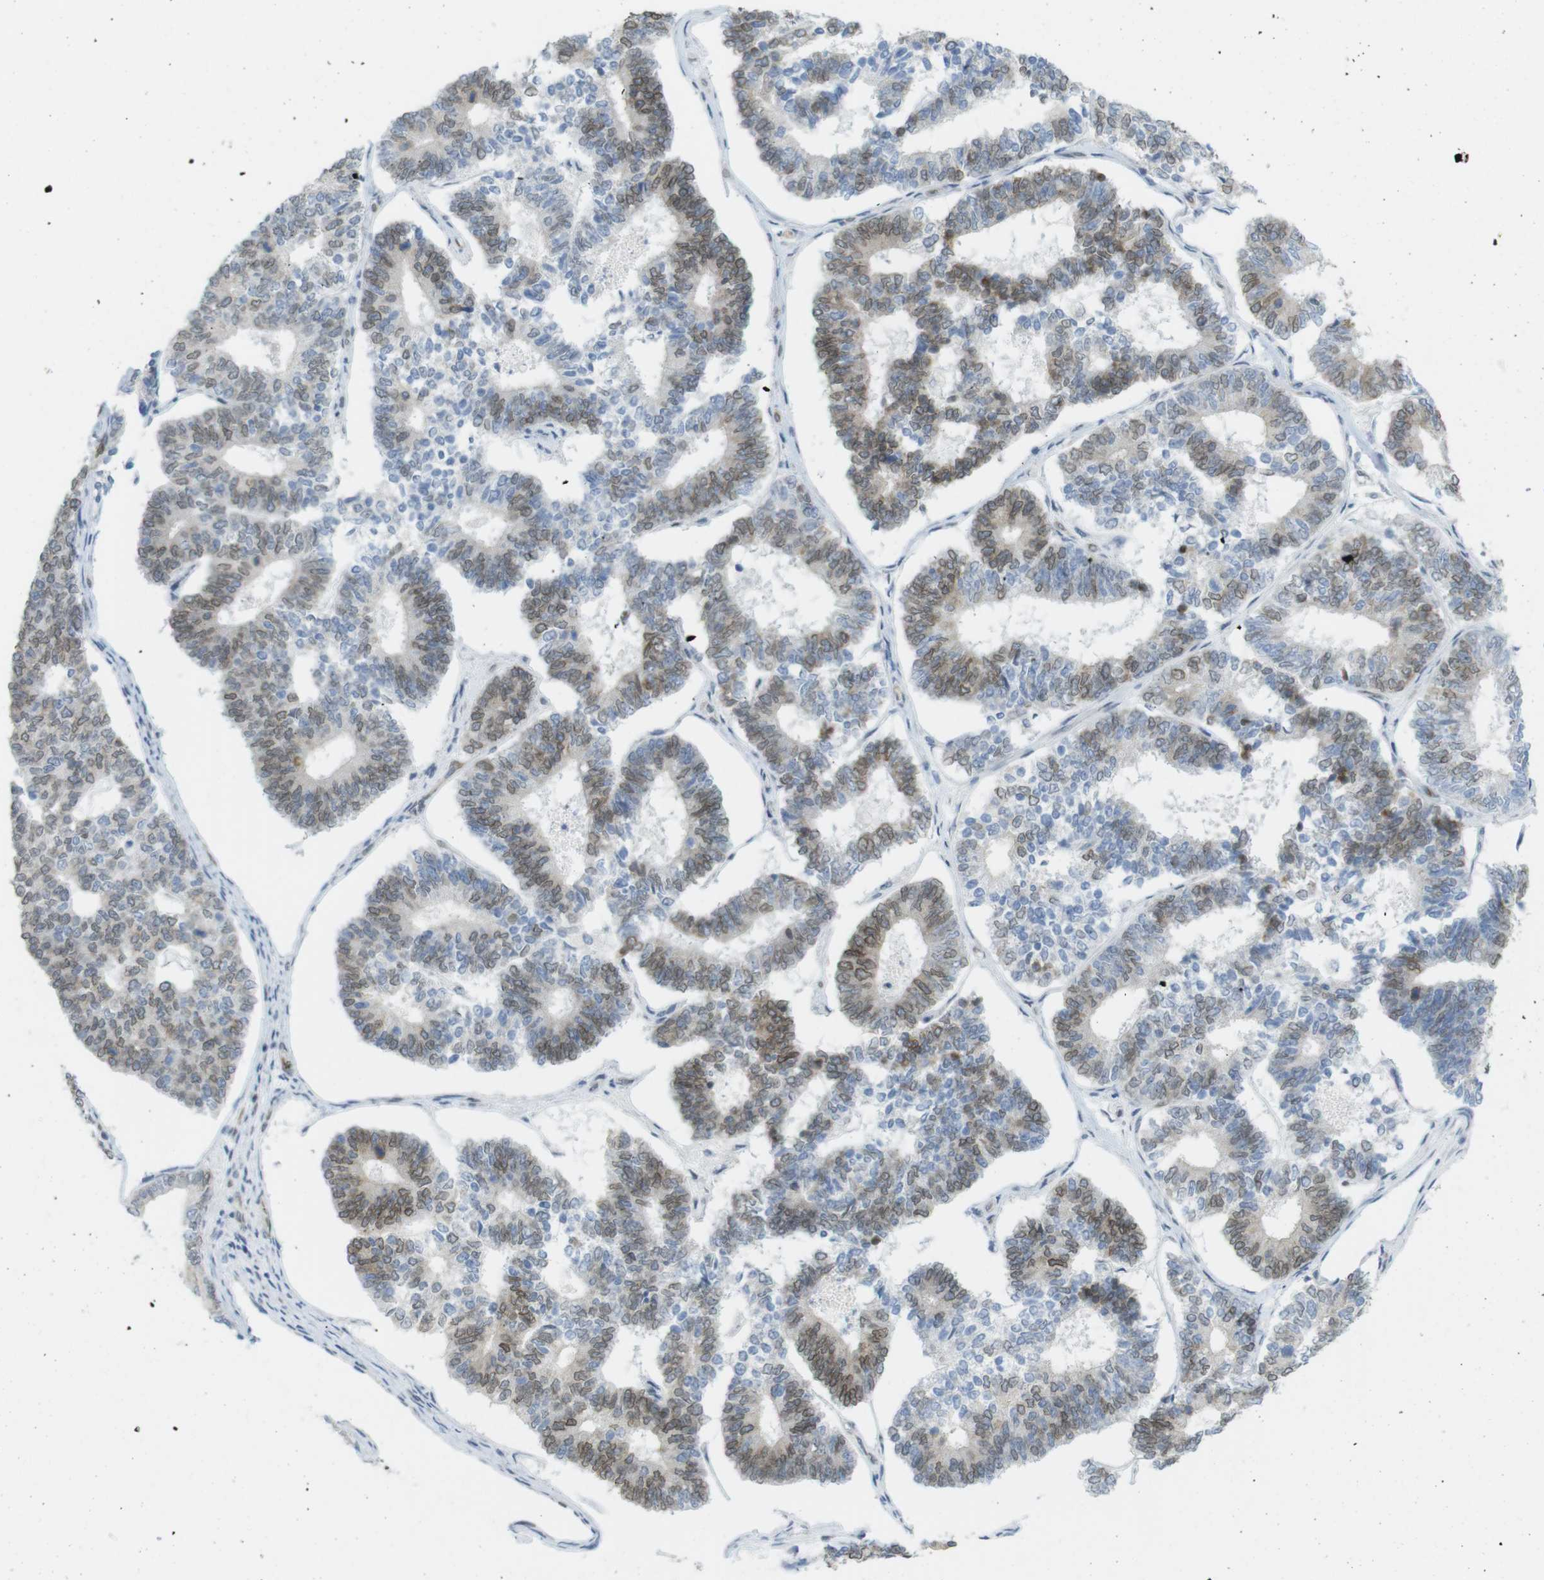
{"staining": {"intensity": "moderate", "quantity": "25%-75%", "location": "cytoplasmic/membranous,nuclear"}, "tissue": "endometrial cancer", "cell_type": "Tumor cells", "image_type": "cancer", "snomed": [{"axis": "morphology", "description": "Adenocarcinoma, NOS"}, {"axis": "topography", "description": "Endometrium"}], "caption": "Moderate cytoplasmic/membranous and nuclear positivity for a protein is seen in approximately 25%-75% of tumor cells of adenocarcinoma (endometrial) using IHC.", "gene": "ARL6IP6", "patient": {"sex": "female", "age": 70}}